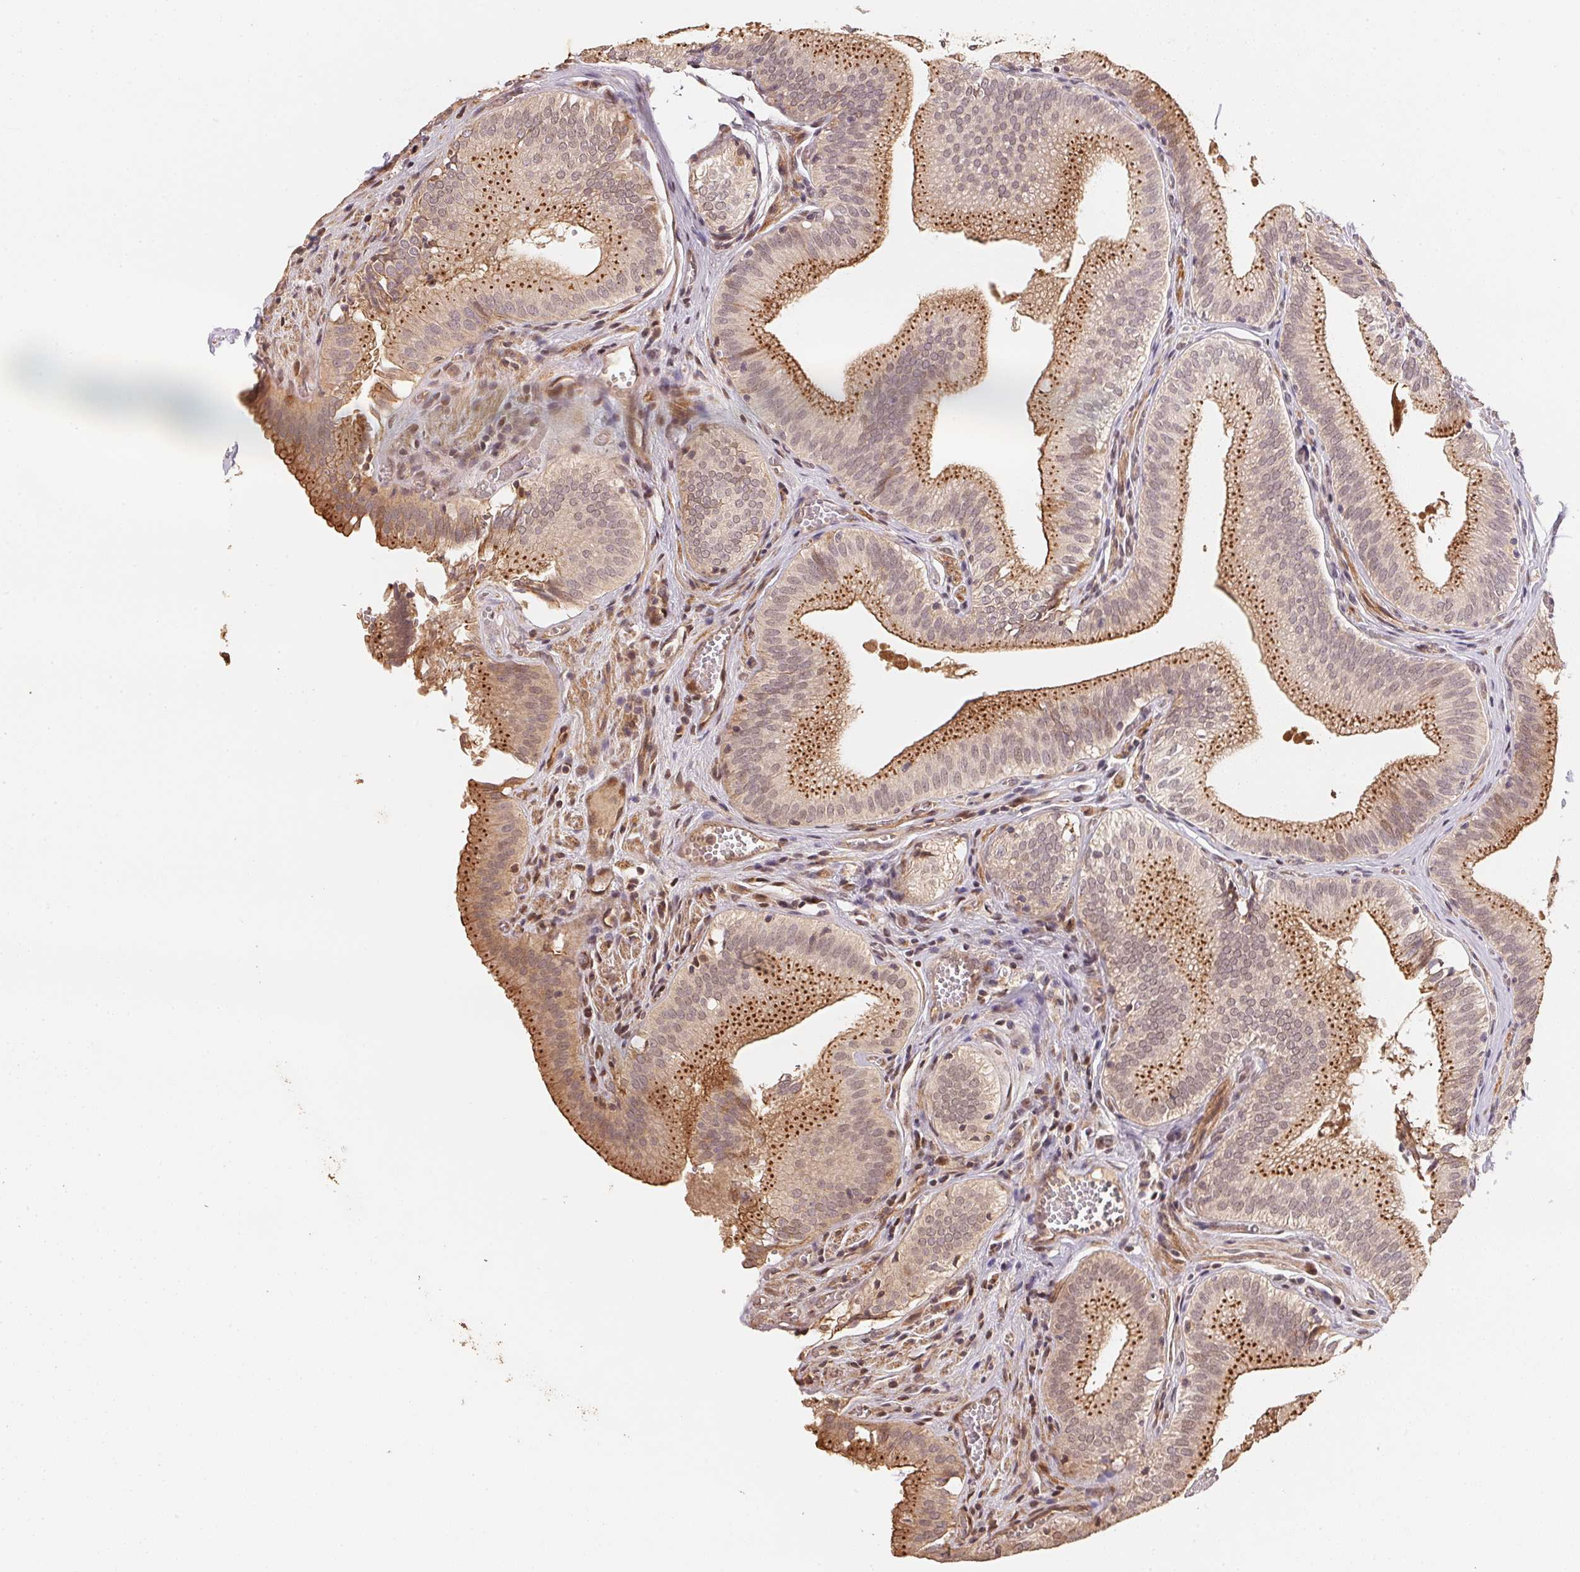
{"staining": {"intensity": "moderate", "quantity": ">75%", "location": "cytoplasmic/membranous"}, "tissue": "gallbladder", "cell_type": "Glandular cells", "image_type": "normal", "snomed": [{"axis": "morphology", "description": "Normal tissue, NOS"}, {"axis": "topography", "description": "Gallbladder"}, {"axis": "topography", "description": "Peripheral nerve tissue"}], "caption": "Normal gallbladder was stained to show a protein in brown. There is medium levels of moderate cytoplasmic/membranous expression in approximately >75% of glandular cells.", "gene": "TMEM222", "patient": {"sex": "male", "age": 17}}